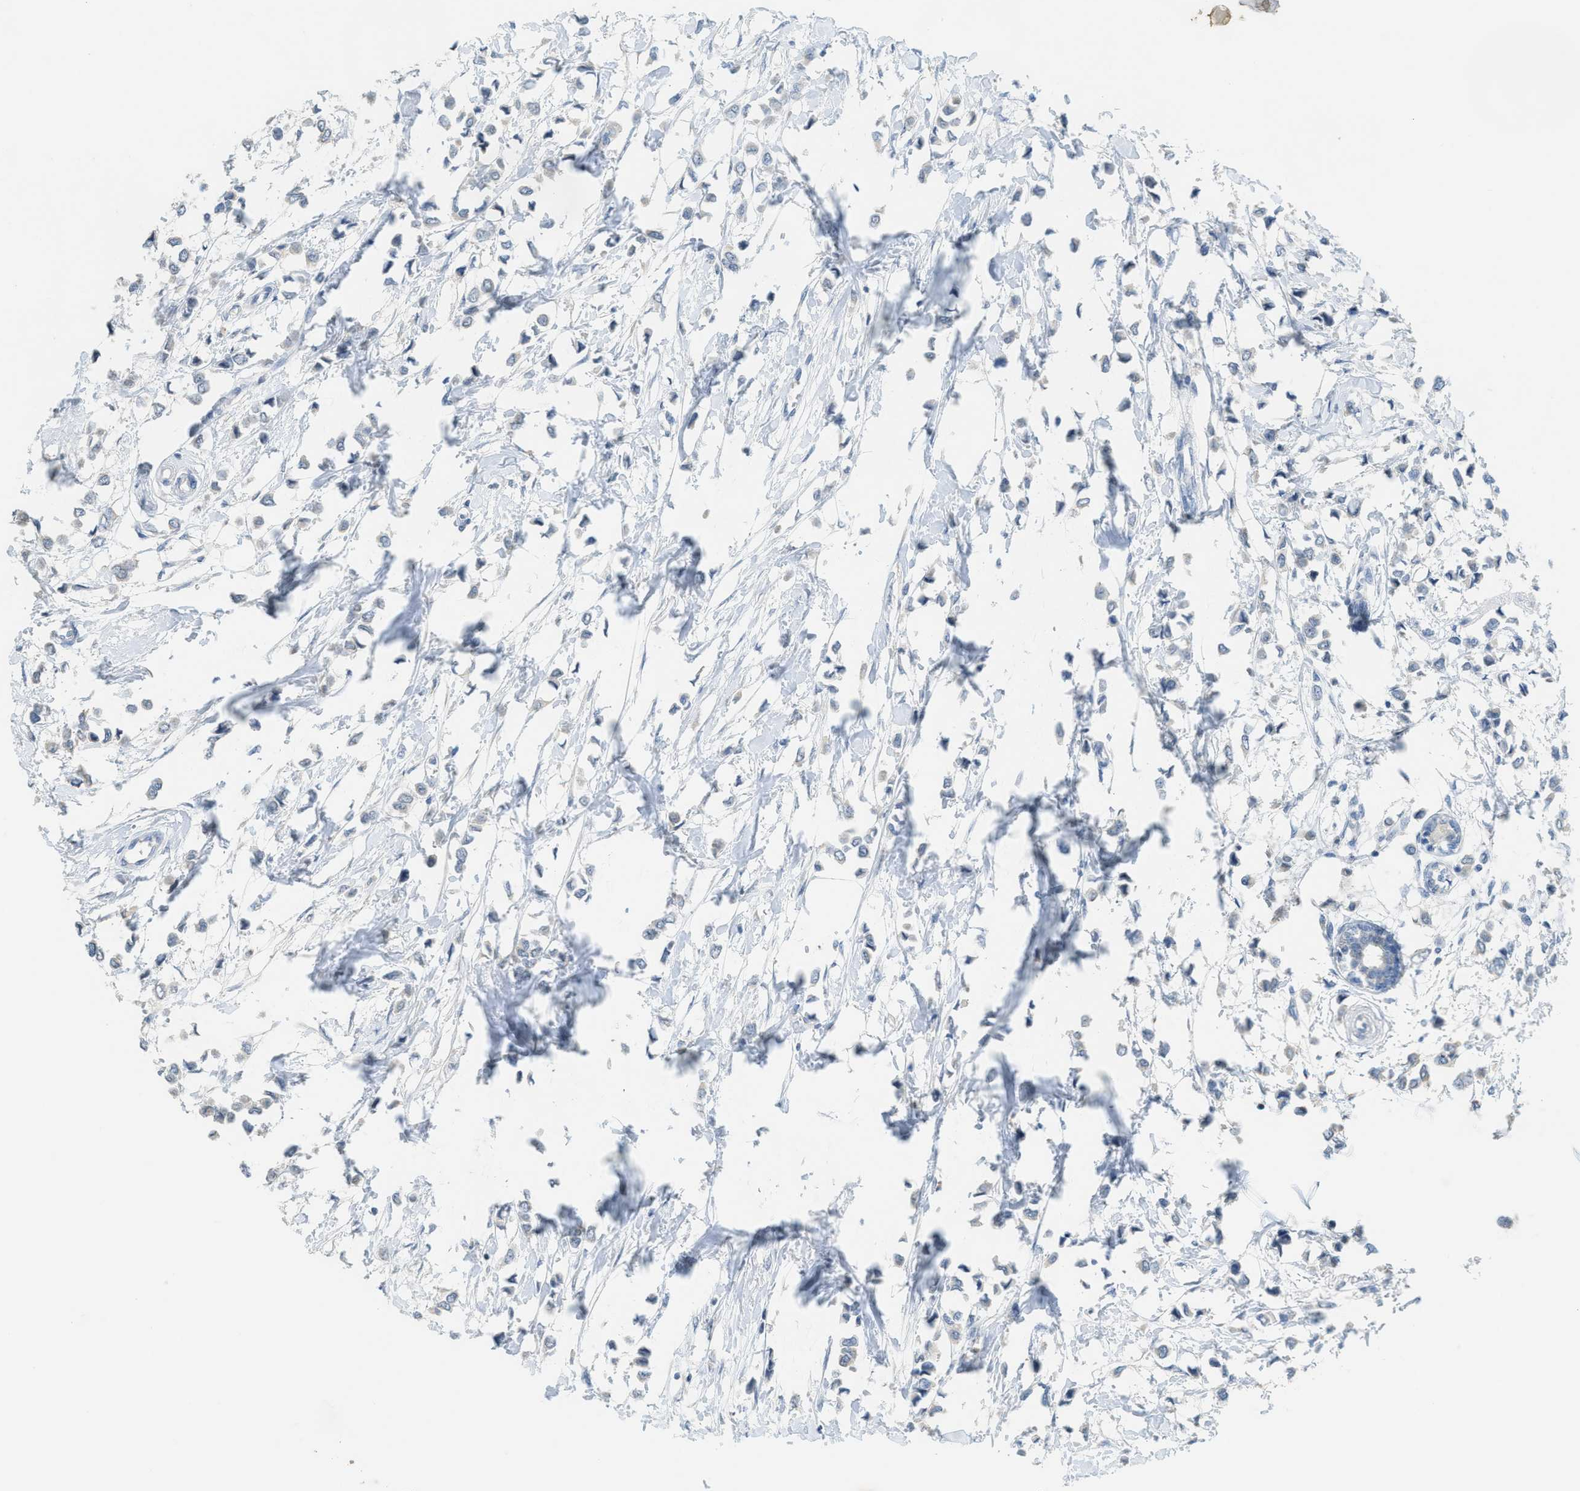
{"staining": {"intensity": "negative", "quantity": "none", "location": "none"}, "tissue": "breast cancer", "cell_type": "Tumor cells", "image_type": "cancer", "snomed": [{"axis": "morphology", "description": "Lobular carcinoma"}, {"axis": "topography", "description": "Breast"}], "caption": "Immunohistochemical staining of human lobular carcinoma (breast) demonstrates no significant positivity in tumor cells. (DAB (3,3'-diaminobenzidine) immunohistochemistry (IHC), high magnification).", "gene": "TXNDC2", "patient": {"sex": "female", "age": 51}}